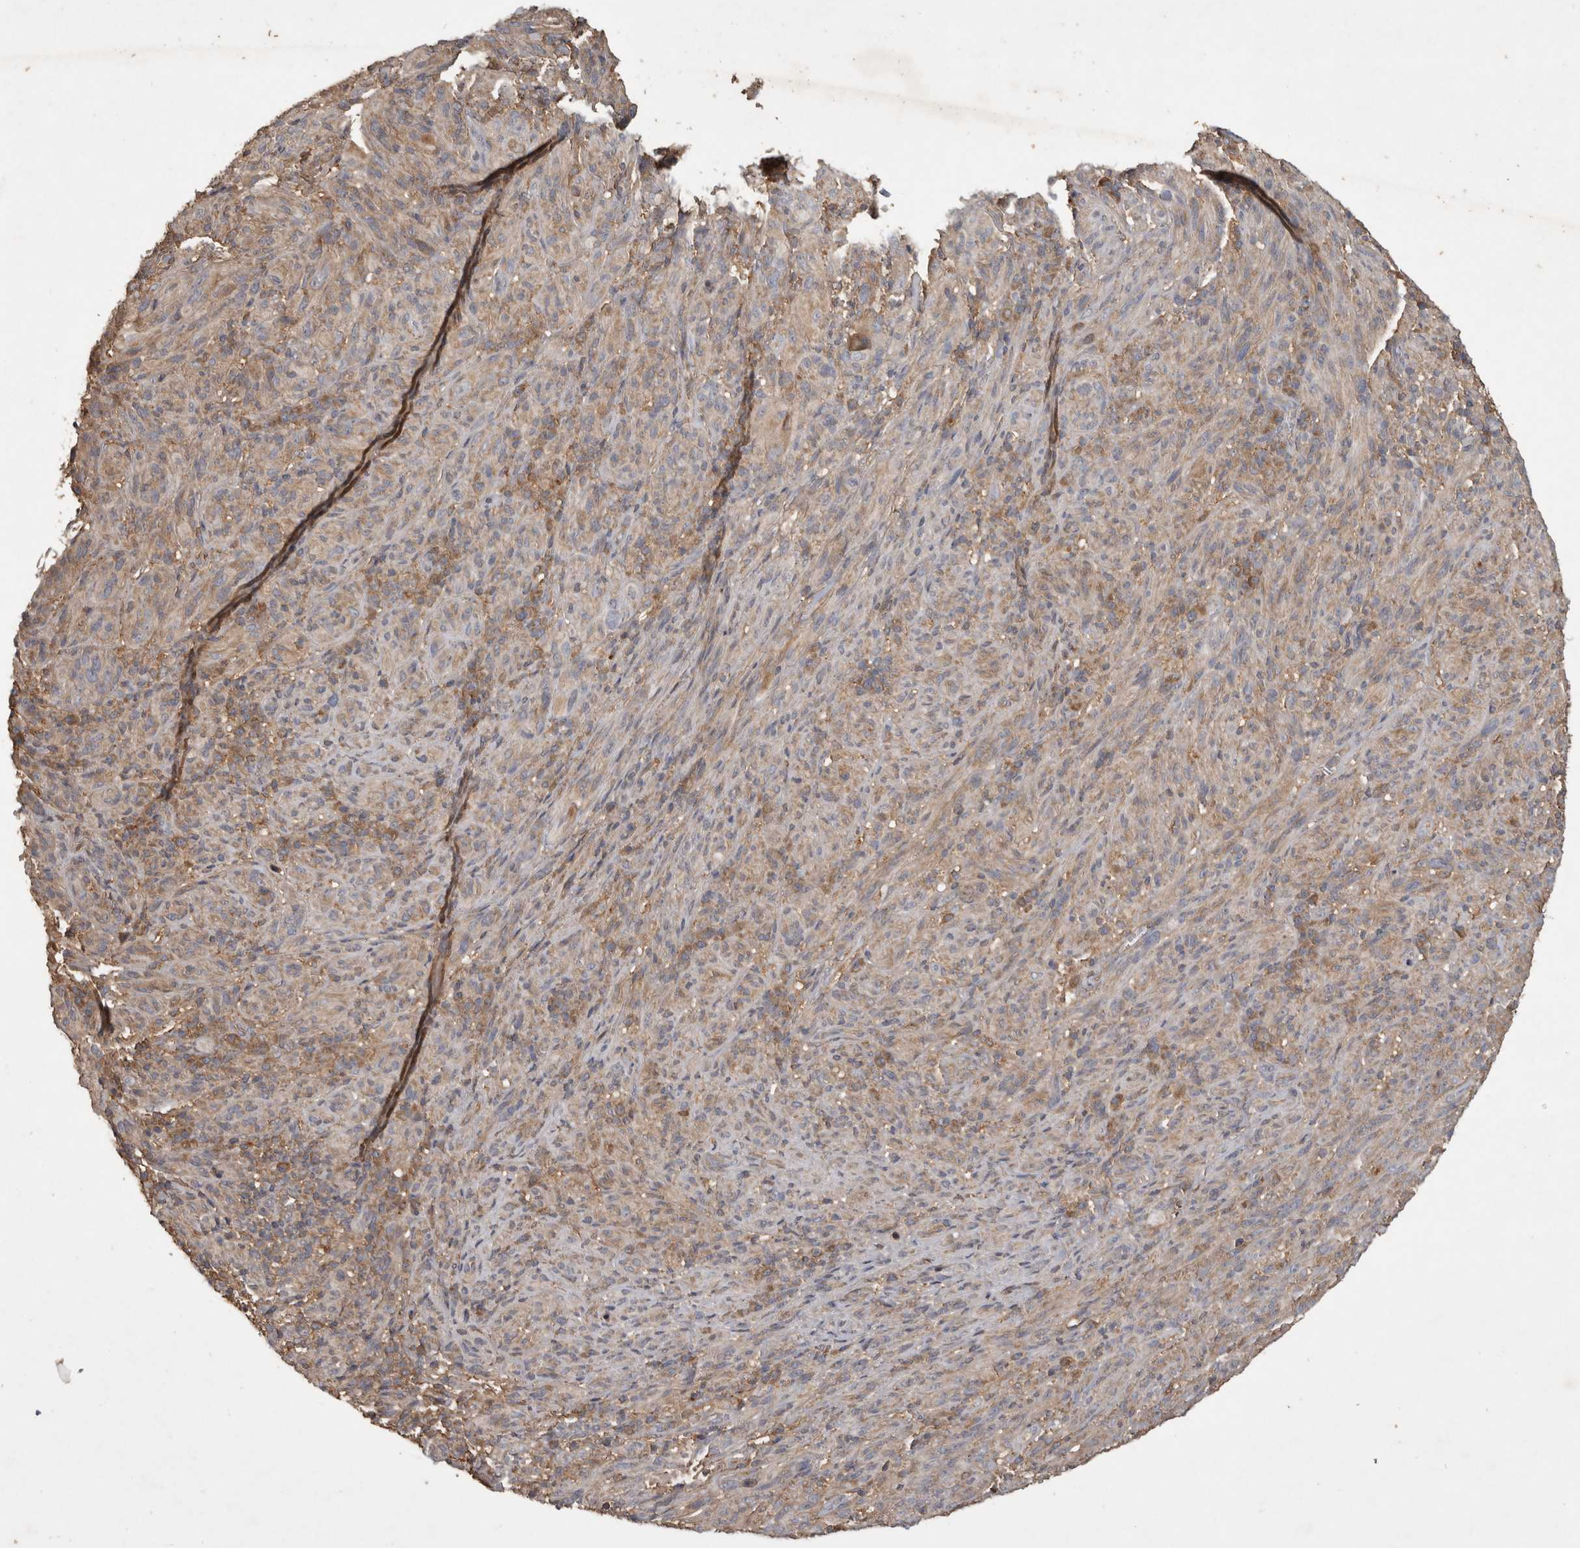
{"staining": {"intensity": "weak", "quantity": "25%-75%", "location": "cytoplasmic/membranous"}, "tissue": "melanoma", "cell_type": "Tumor cells", "image_type": "cancer", "snomed": [{"axis": "morphology", "description": "Malignant melanoma, NOS"}, {"axis": "topography", "description": "Skin of head"}], "caption": "Immunohistochemical staining of human melanoma reveals weak cytoplasmic/membranous protein expression in approximately 25%-75% of tumor cells. Nuclei are stained in blue.", "gene": "TRMT61B", "patient": {"sex": "male", "age": 96}}